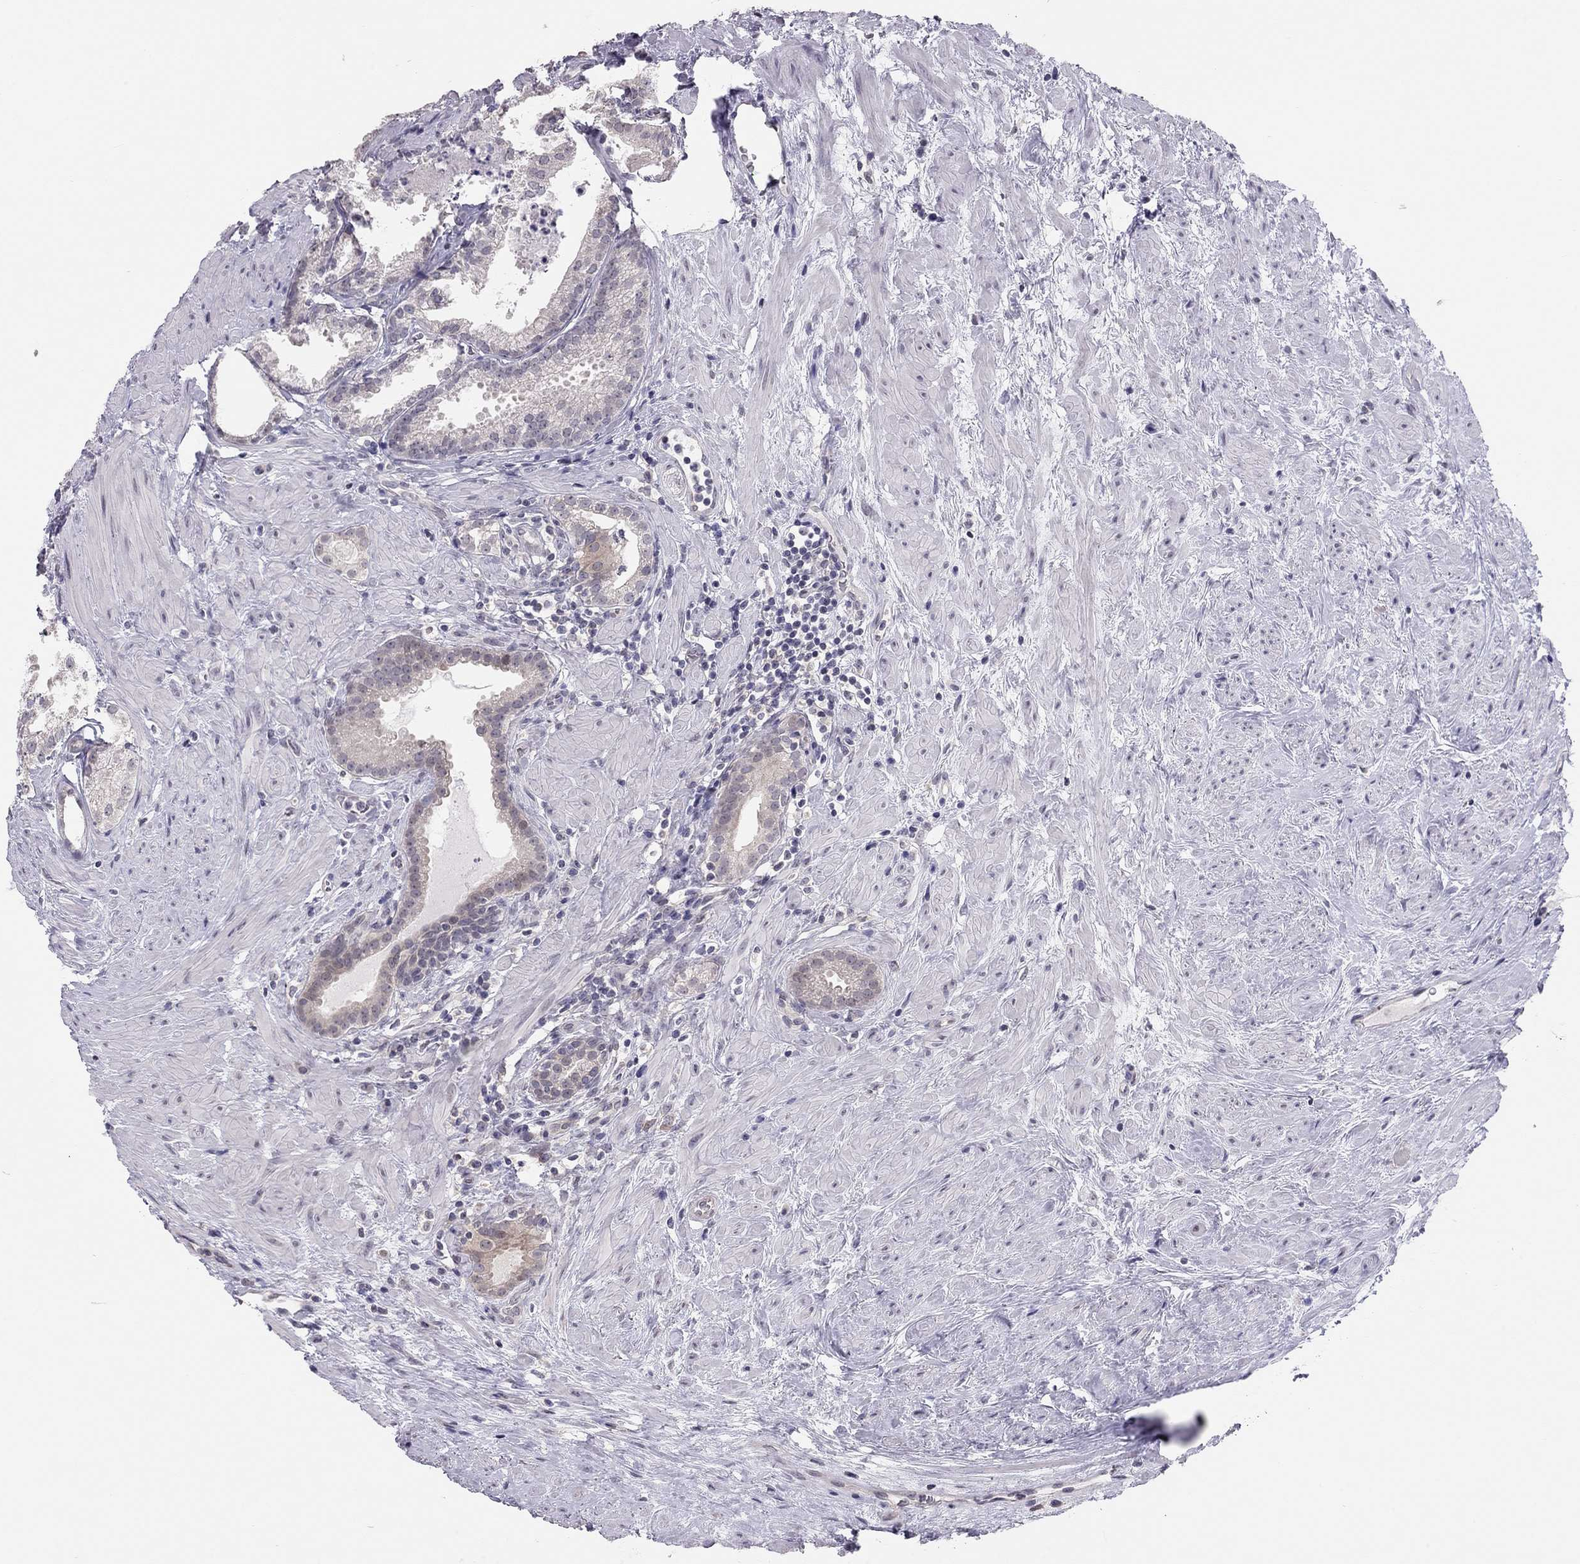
{"staining": {"intensity": "weak", "quantity": "<25%", "location": "cytoplasmic/membranous"}, "tissue": "prostate cancer", "cell_type": "Tumor cells", "image_type": "cancer", "snomed": [{"axis": "morphology", "description": "Adenocarcinoma, NOS"}, {"axis": "morphology", "description": "Adenocarcinoma, High grade"}, {"axis": "topography", "description": "Prostate"}], "caption": "This is a histopathology image of IHC staining of prostate cancer, which shows no expression in tumor cells.", "gene": "HSF2BP", "patient": {"sex": "male", "age": 64}}